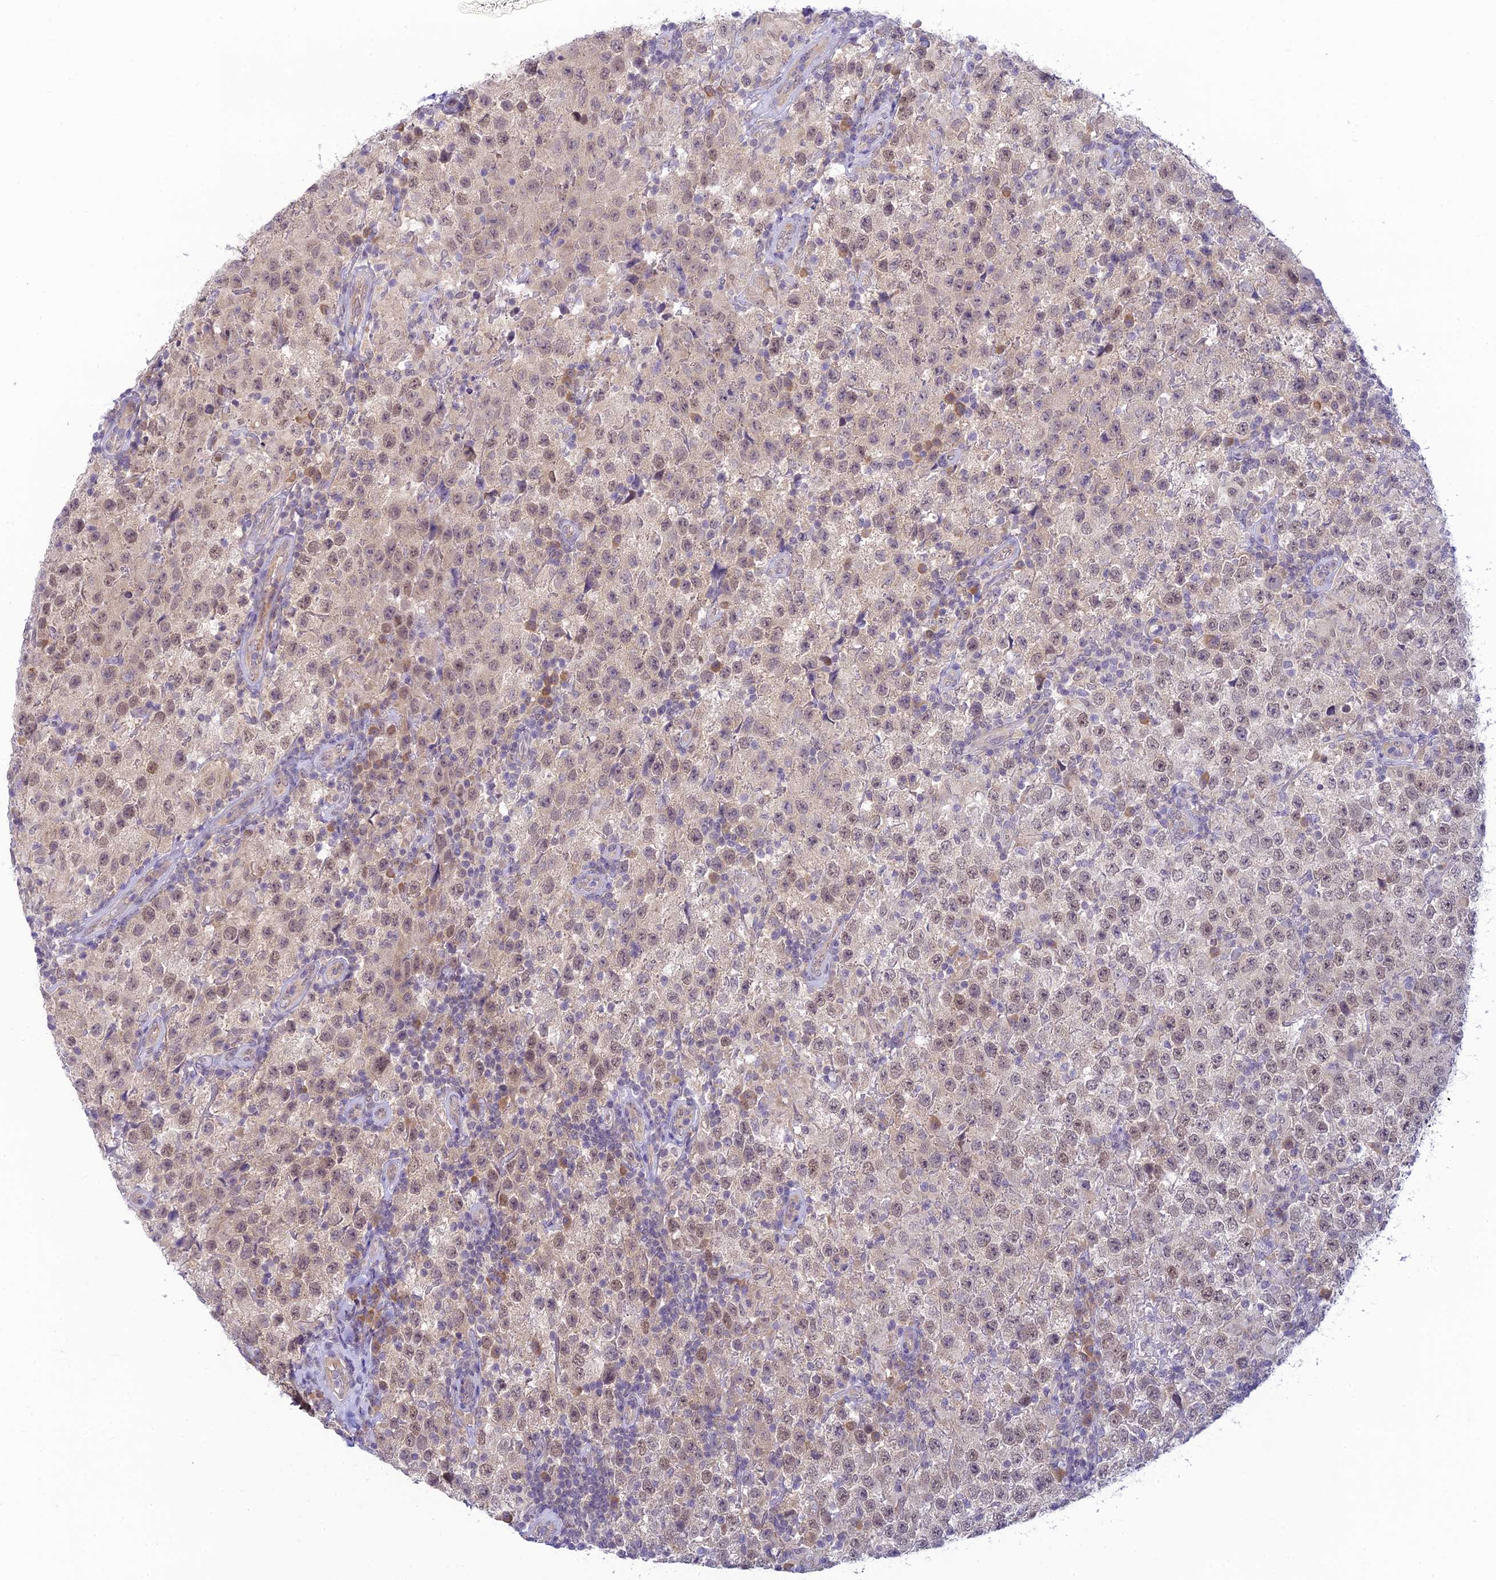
{"staining": {"intensity": "weak", "quantity": "25%-75%", "location": "nuclear"}, "tissue": "testis cancer", "cell_type": "Tumor cells", "image_type": "cancer", "snomed": [{"axis": "morphology", "description": "Seminoma, NOS"}, {"axis": "morphology", "description": "Carcinoma, Embryonal, NOS"}, {"axis": "topography", "description": "Testis"}], "caption": "Immunohistochemical staining of human testis cancer shows low levels of weak nuclear expression in approximately 25%-75% of tumor cells.", "gene": "SKIC8", "patient": {"sex": "male", "age": 41}}